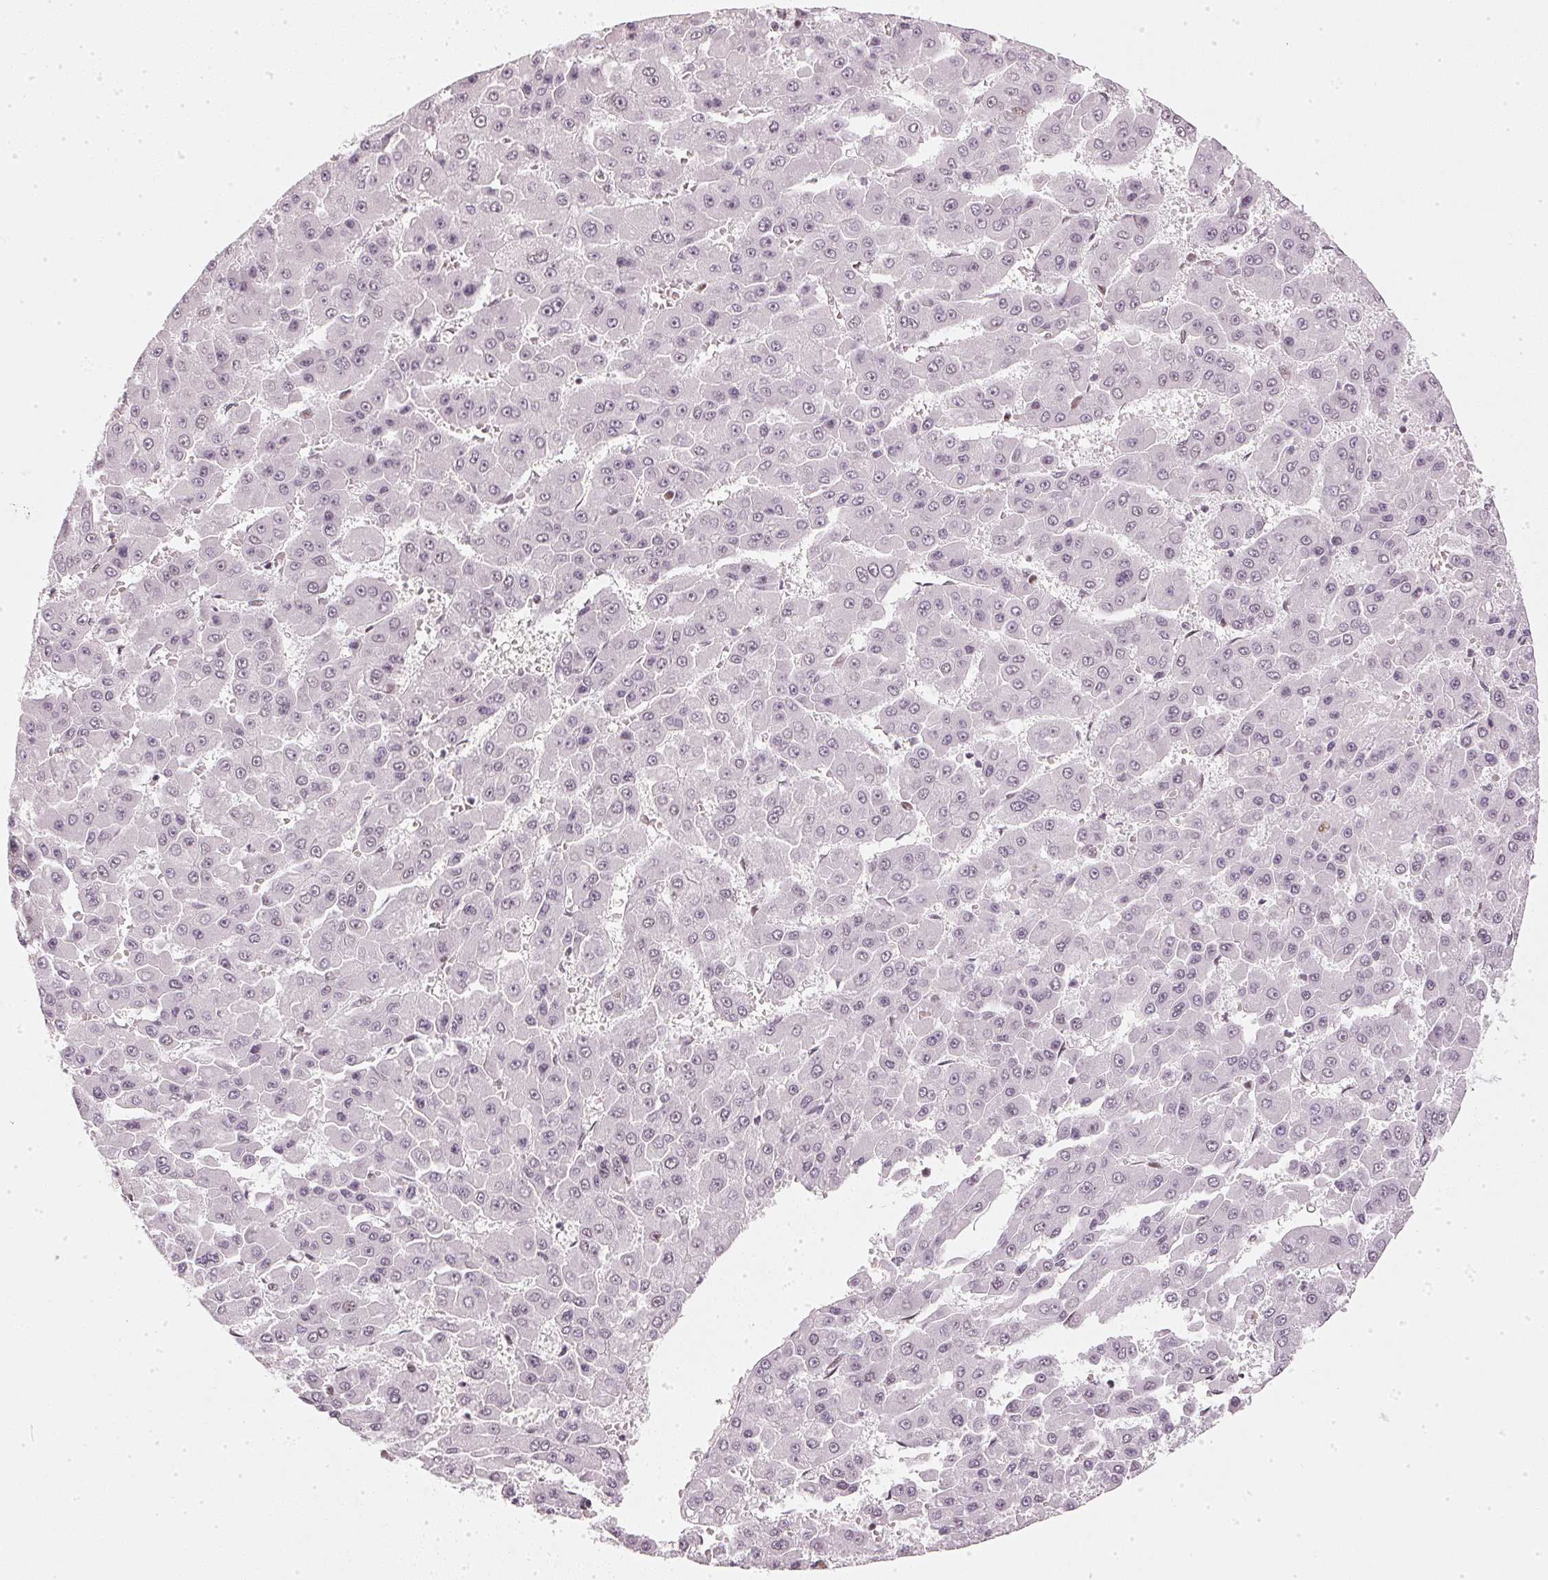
{"staining": {"intensity": "negative", "quantity": "none", "location": "none"}, "tissue": "liver cancer", "cell_type": "Tumor cells", "image_type": "cancer", "snomed": [{"axis": "morphology", "description": "Carcinoma, Hepatocellular, NOS"}, {"axis": "topography", "description": "Liver"}], "caption": "DAB immunohistochemical staining of liver cancer exhibits no significant expression in tumor cells.", "gene": "DNAJC6", "patient": {"sex": "male", "age": 78}}